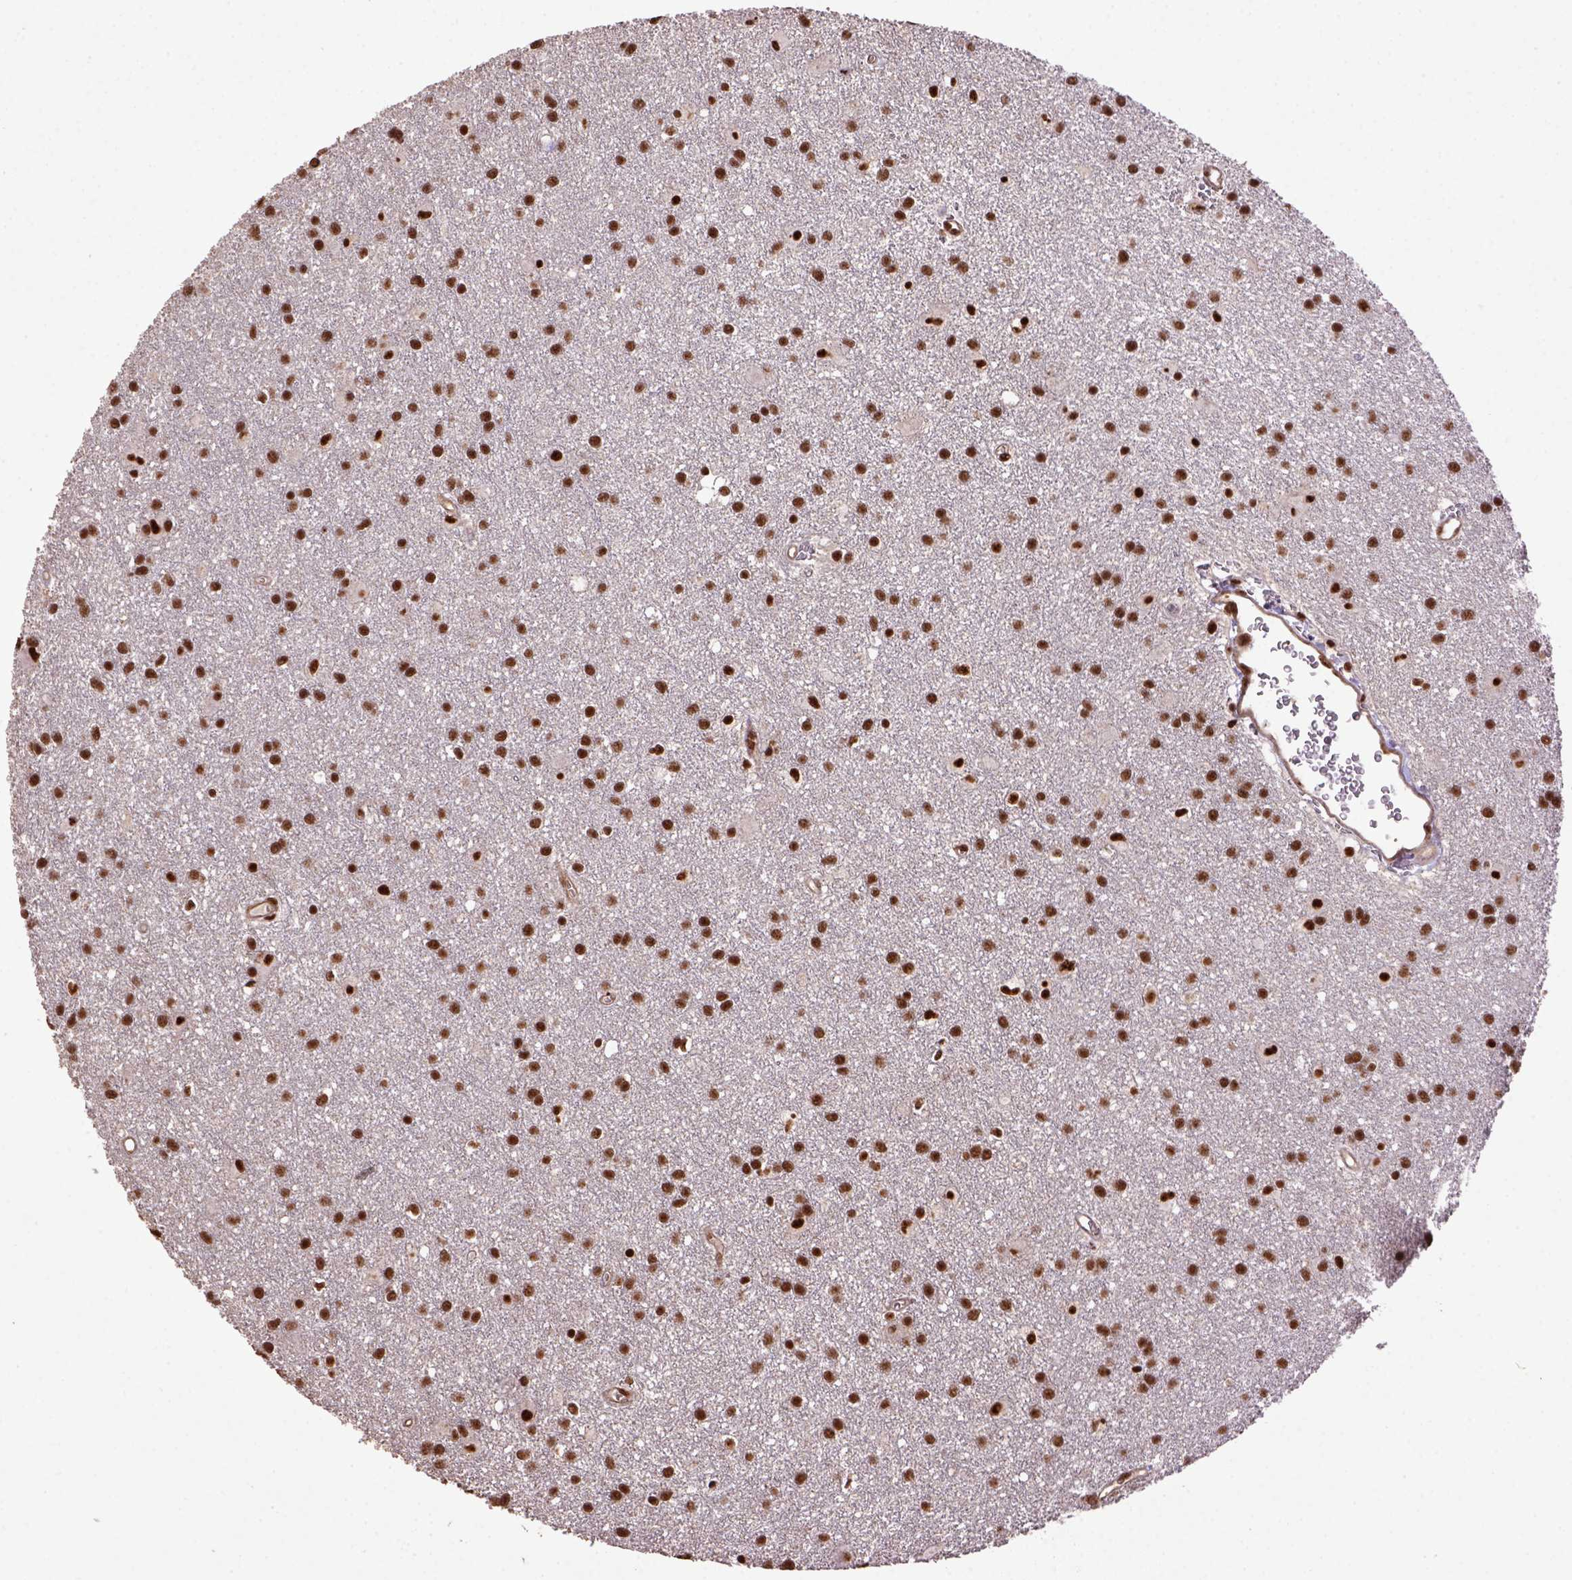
{"staining": {"intensity": "strong", "quantity": ">75%", "location": "nuclear"}, "tissue": "glioma", "cell_type": "Tumor cells", "image_type": "cancer", "snomed": [{"axis": "morphology", "description": "Glioma, malignant, Low grade"}, {"axis": "topography", "description": "Brain"}], "caption": "Immunohistochemical staining of human glioma demonstrates strong nuclear protein positivity in approximately >75% of tumor cells. The staining was performed using DAB (3,3'-diaminobenzidine), with brown indicating positive protein expression. Nuclei are stained blue with hematoxylin.", "gene": "PPIG", "patient": {"sex": "male", "age": 58}}